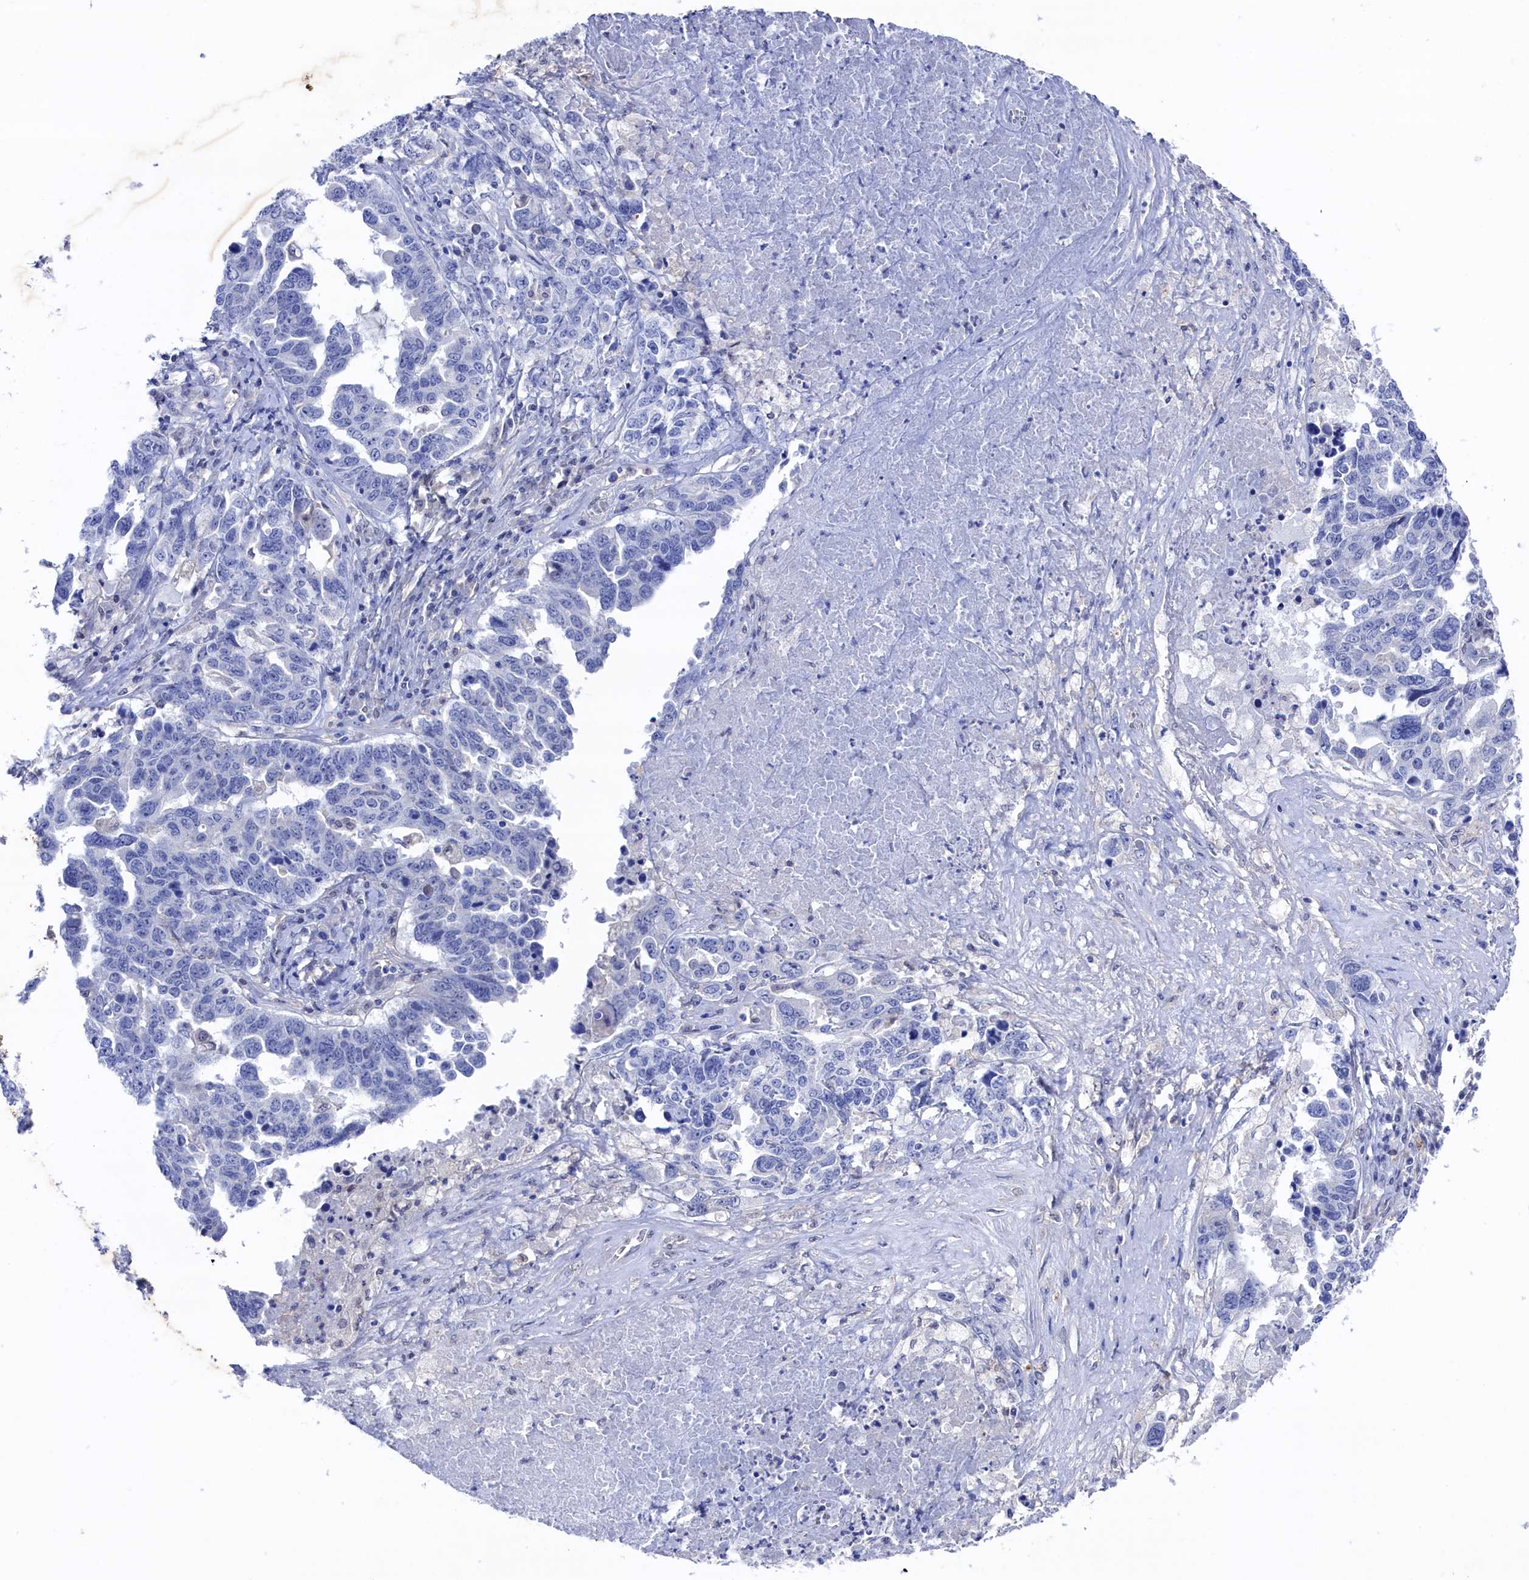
{"staining": {"intensity": "negative", "quantity": "none", "location": "none"}, "tissue": "ovarian cancer", "cell_type": "Tumor cells", "image_type": "cancer", "snomed": [{"axis": "morphology", "description": "Carcinoma, endometroid"}, {"axis": "topography", "description": "Ovary"}], "caption": "The histopathology image reveals no significant positivity in tumor cells of ovarian endometroid carcinoma. (DAB IHC, high magnification).", "gene": "RNH1", "patient": {"sex": "female", "age": 62}}